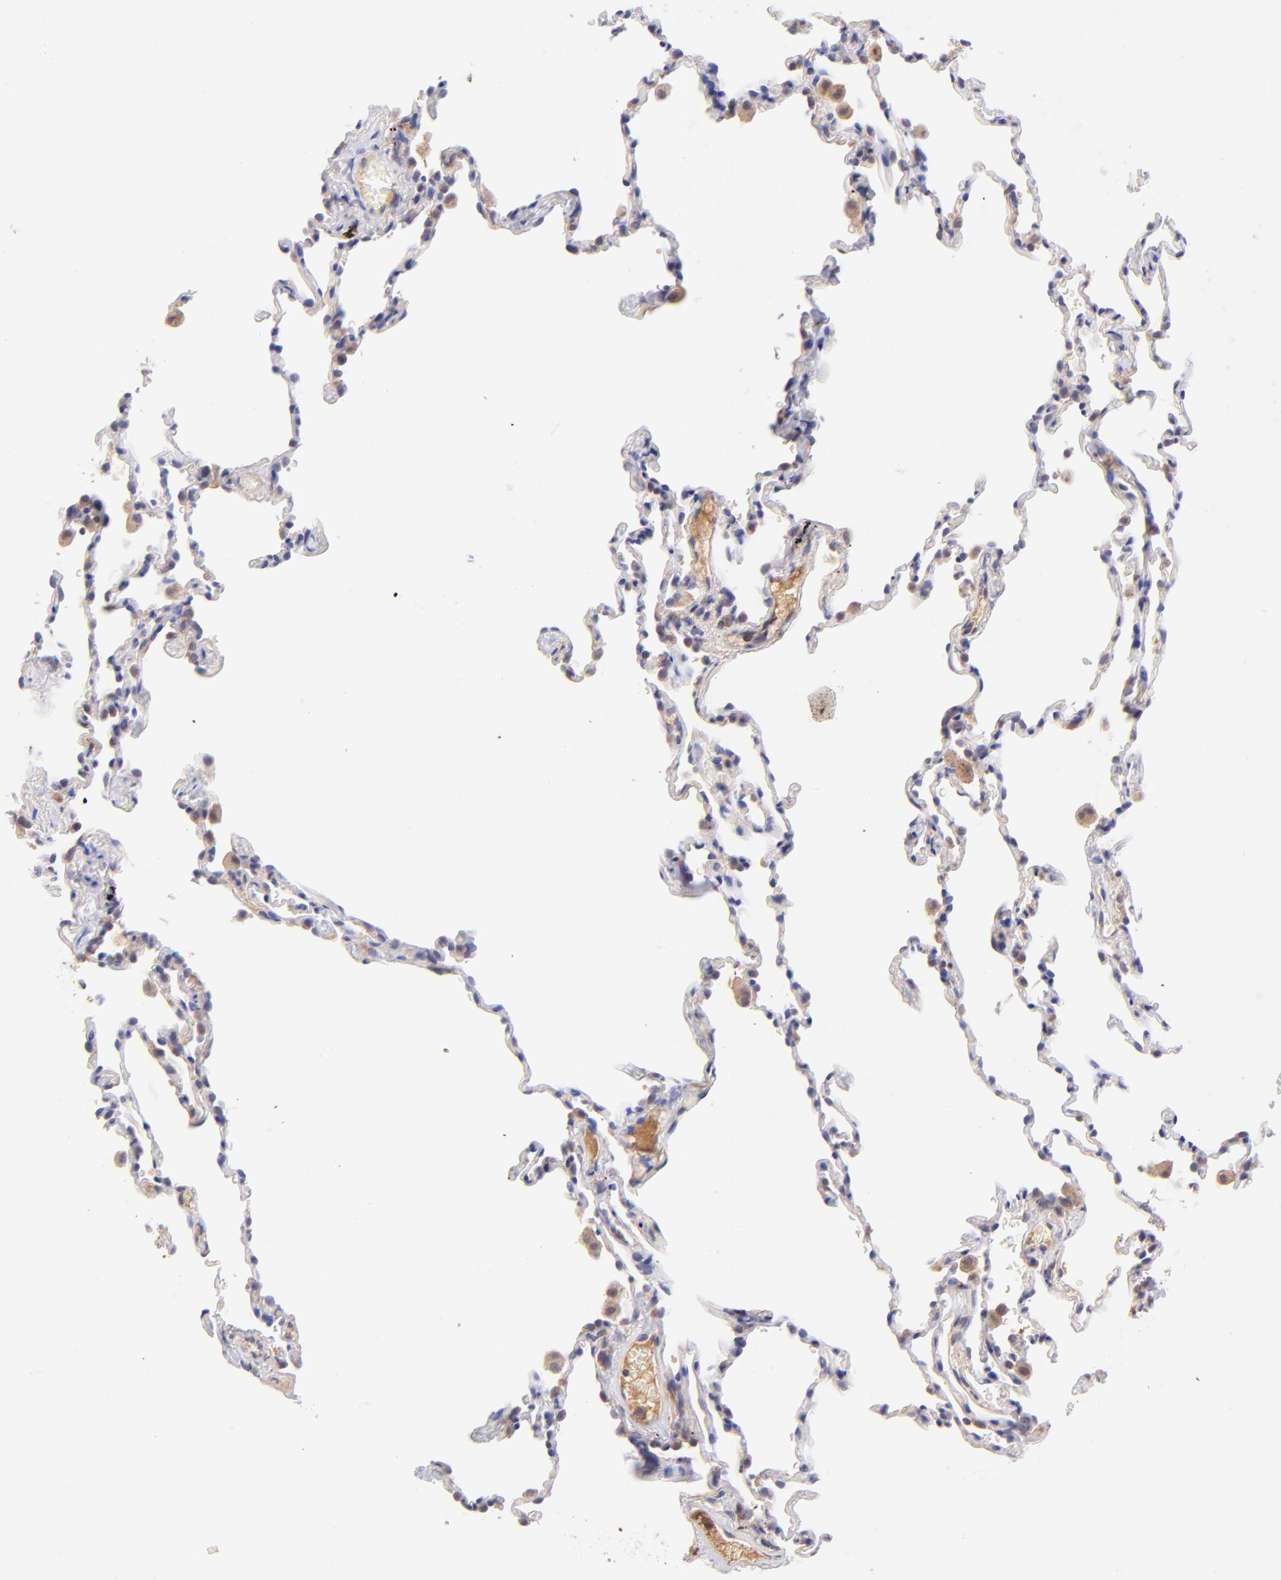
{"staining": {"intensity": "negative", "quantity": "none", "location": "none"}, "tissue": "lung", "cell_type": "Alveolar cells", "image_type": "normal", "snomed": [{"axis": "morphology", "description": "Normal tissue, NOS"}, {"axis": "morphology", "description": "Soft tissue tumor metastatic"}, {"axis": "topography", "description": "Lung"}], "caption": "Lung stained for a protein using immunohistochemistry exhibits no positivity alveolar cells.", "gene": "RPL11", "patient": {"sex": "male", "age": 59}}